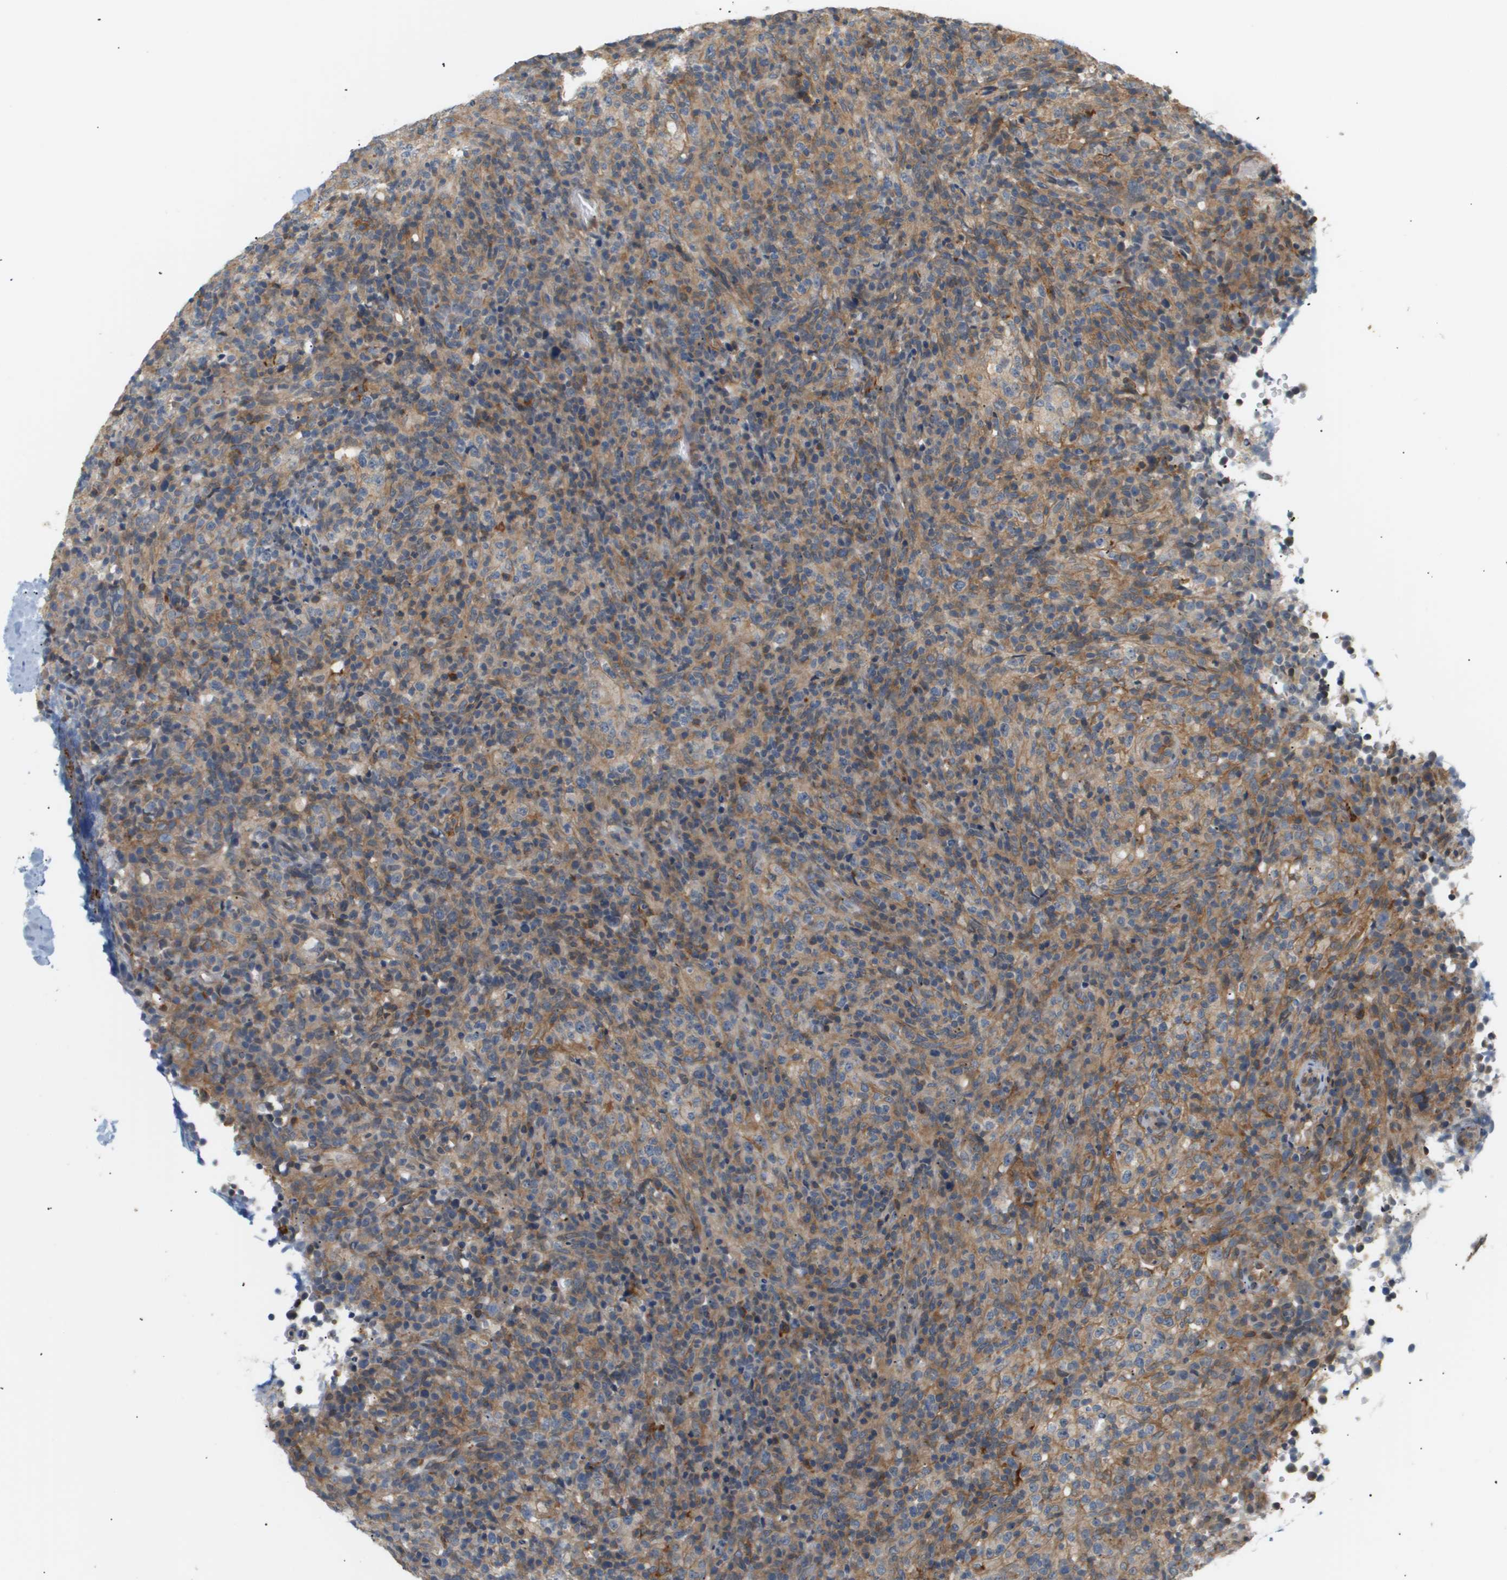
{"staining": {"intensity": "moderate", "quantity": "25%-75%", "location": "cytoplasmic/membranous"}, "tissue": "lymphoma", "cell_type": "Tumor cells", "image_type": "cancer", "snomed": [{"axis": "morphology", "description": "Malignant lymphoma, non-Hodgkin's type, High grade"}, {"axis": "topography", "description": "Lymph node"}], "caption": "DAB immunohistochemical staining of malignant lymphoma, non-Hodgkin's type (high-grade) reveals moderate cytoplasmic/membranous protein staining in about 25%-75% of tumor cells. (brown staining indicates protein expression, while blue staining denotes nuclei).", "gene": "CORO2B", "patient": {"sex": "female", "age": 76}}